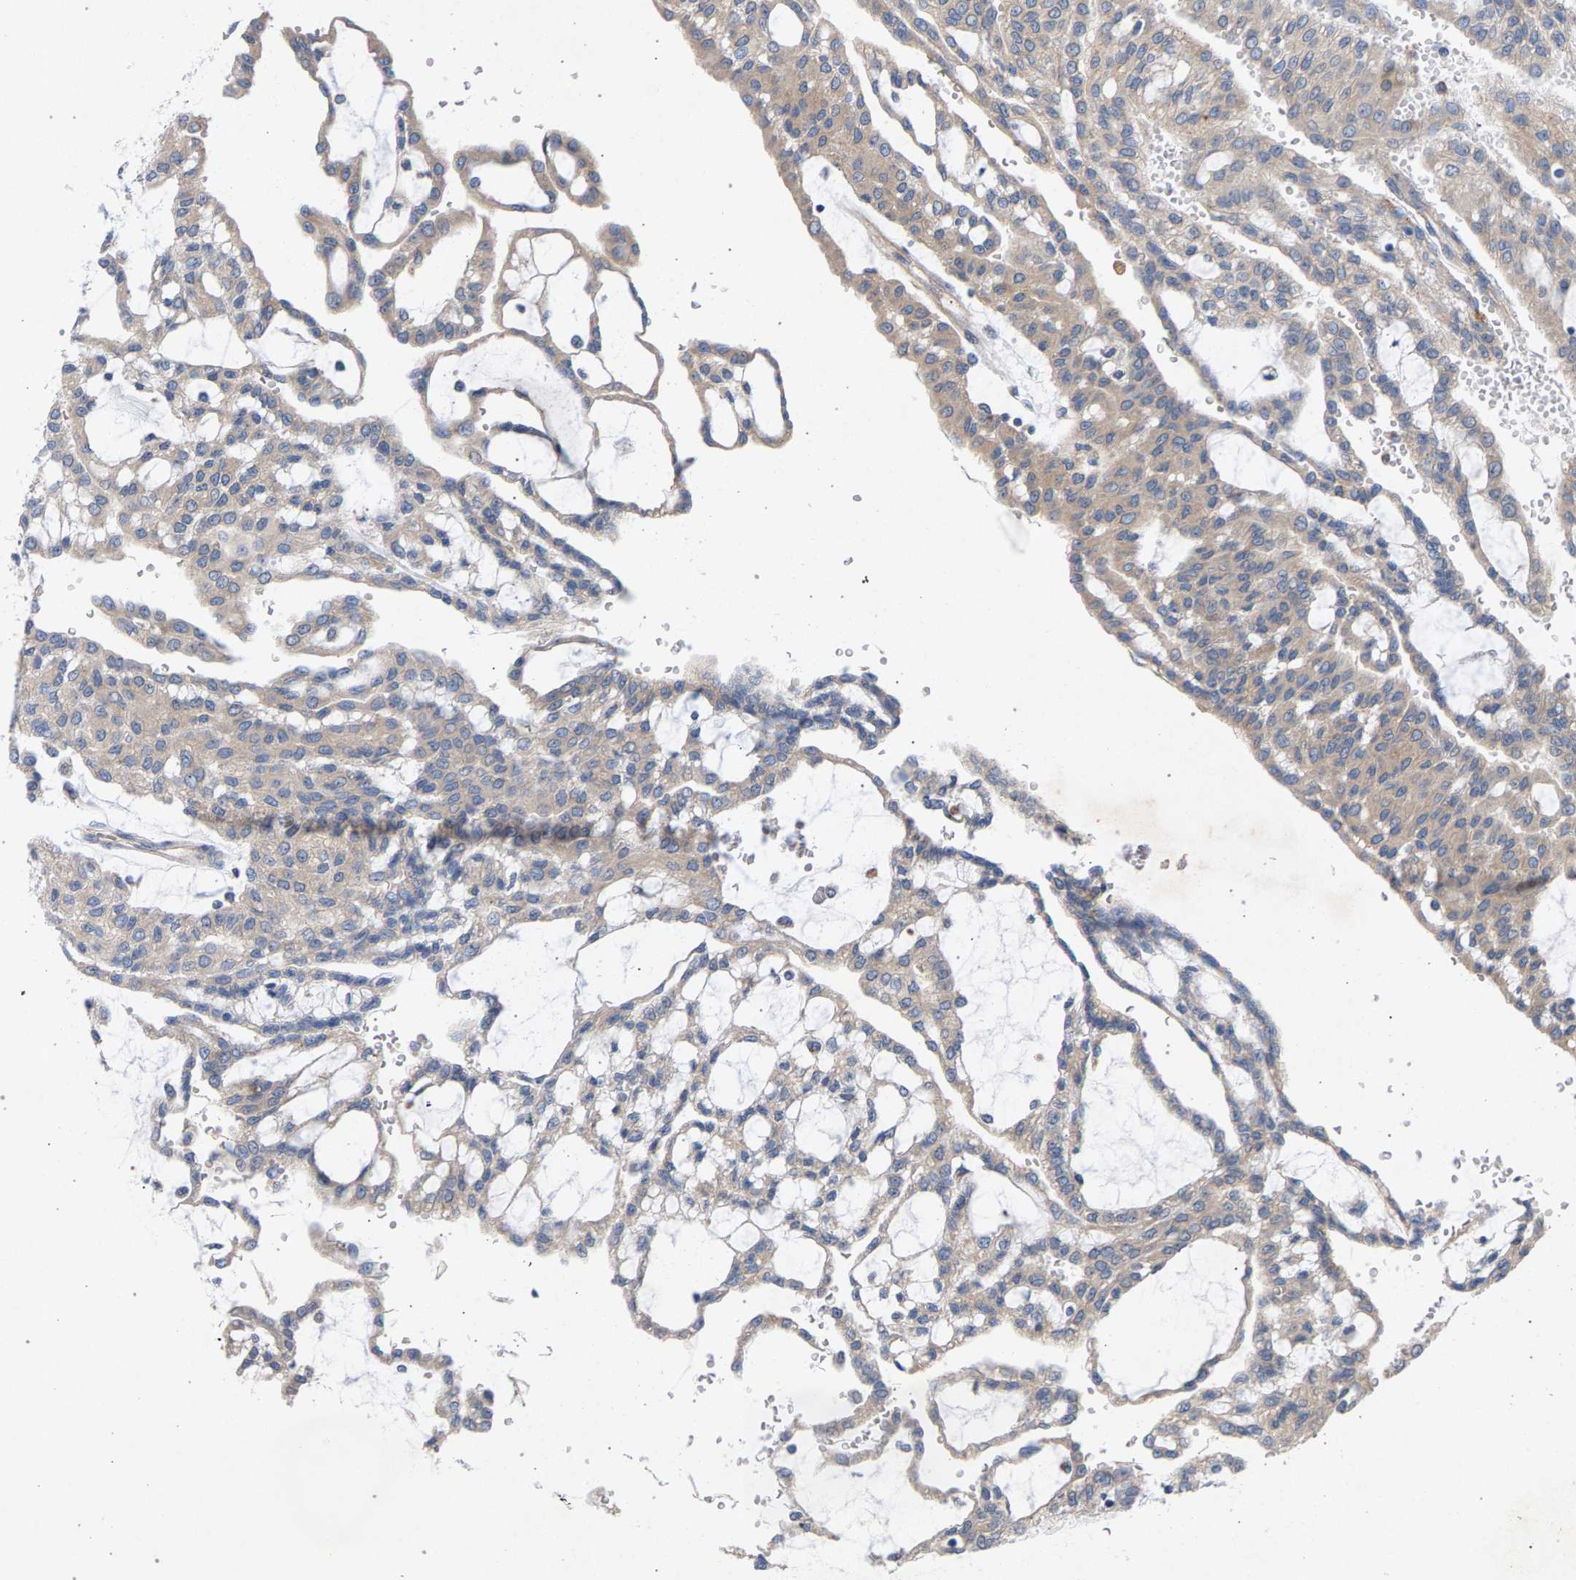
{"staining": {"intensity": "weak", "quantity": "25%-75%", "location": "cytoplasmic/membranous"}, "tissue": "renal cancer", "cell_type": "Tumor cells", "image_type": "cancer", "snomed": [{"axis": "morphology", "description": "Adenocarcinoma, NOS"}, {"axis": "topography", "description": "Kidney"}], "caption": "This histopathology image exhibits adenocarcinoma (renal) stained with IHC to label a protein in brown. The cytoplasmic/membranous of tumor cells show weak positivity for the protein. Nuclei are counter-stained blue.", "gene": "MAMDC2", "patient": {"sex": "male", "age": 63}}